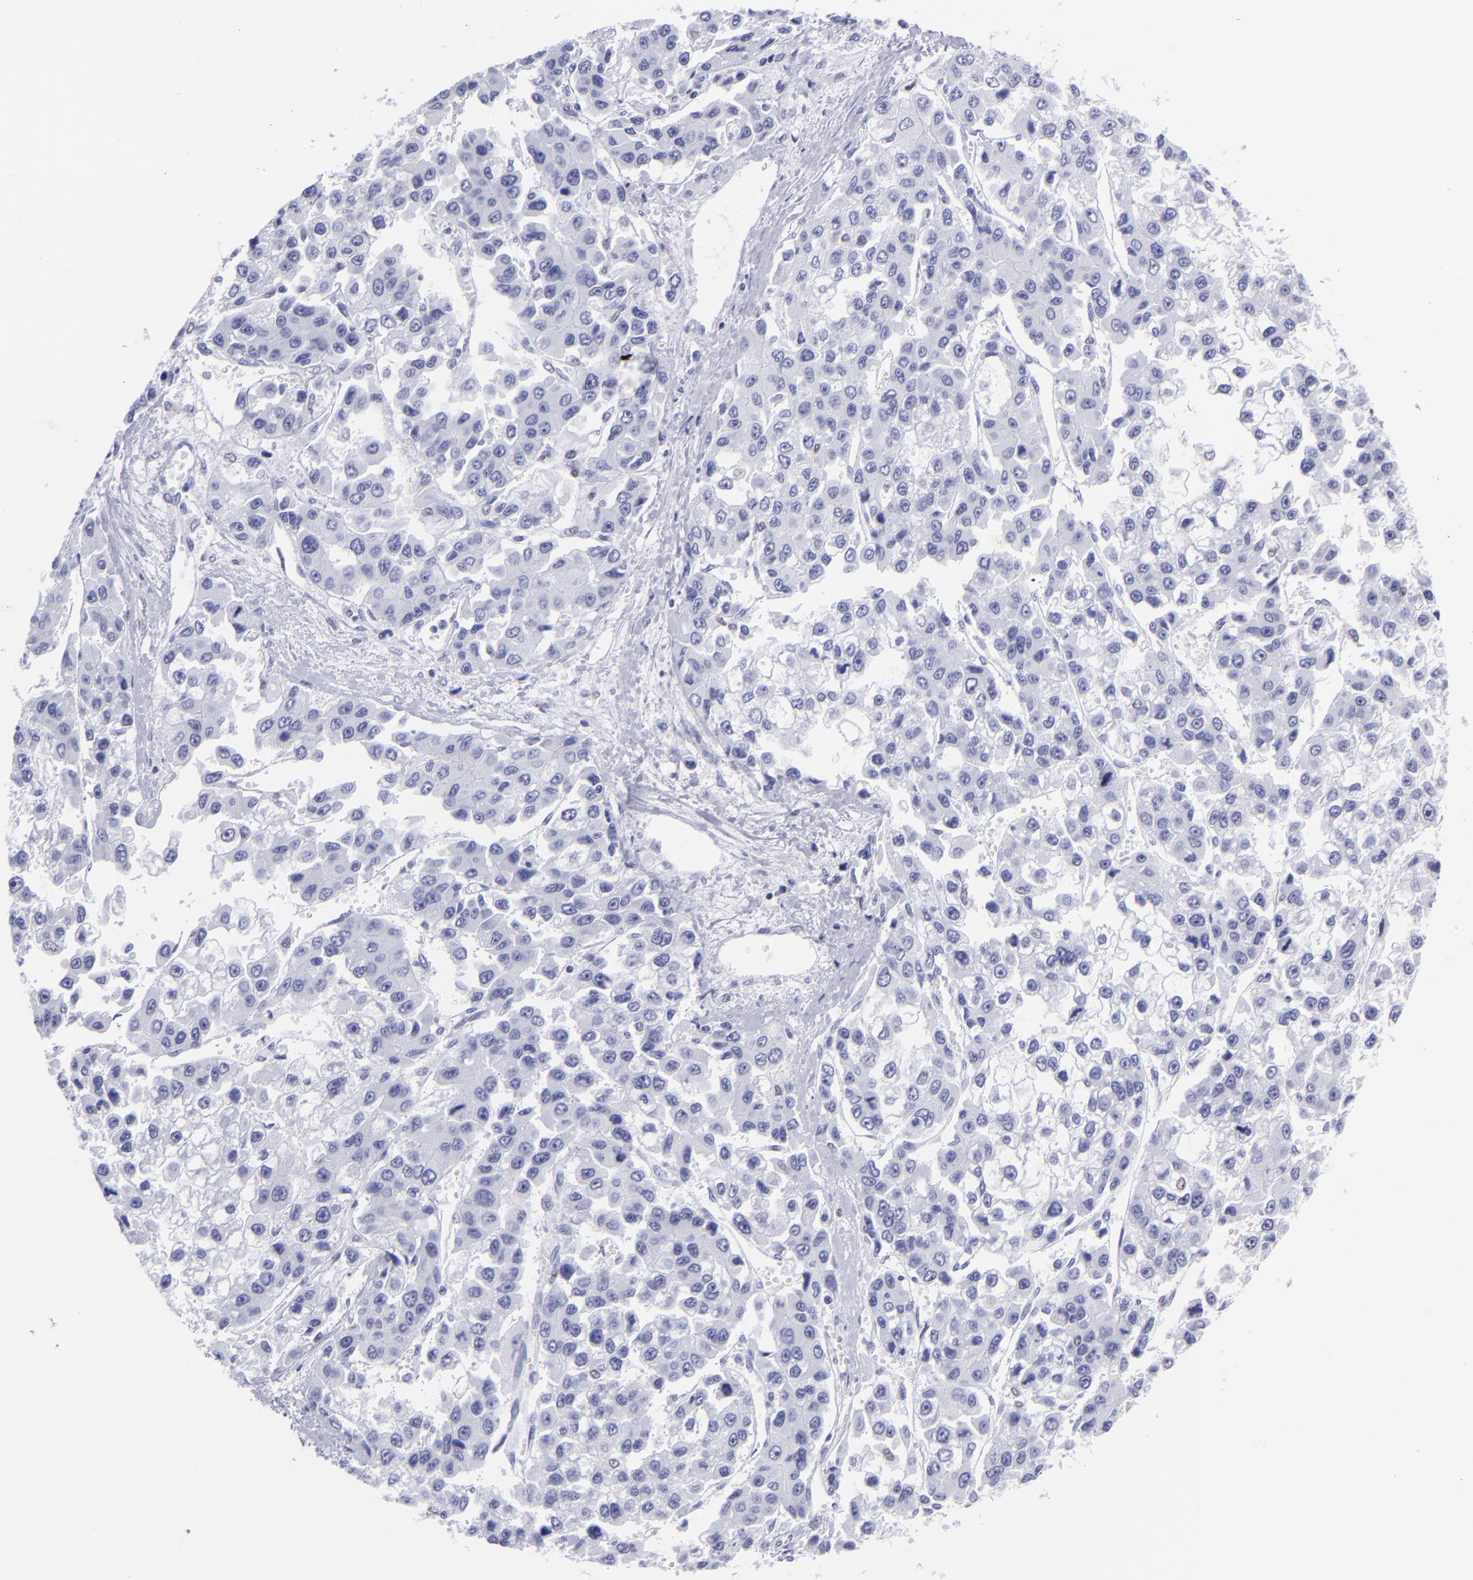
{"staining": {"intensity": "negative", "quantity": "none", "location": "none"}, "tissue": "liver cancer", "cell_type": "Tumor cells", "image_type": "cancer", "snomed": [{"axis": "morphology", "description": "Carcinoma, Hepatocellular, NOS"}, {"axis": "topography", "description": "Liver"}], "caption": "Photomicrograph shows no protein positivity in tumor cells of liver hepatocellular carcinoma tissue.", "gene": "MITF", "patient": {"sex": "female", "age": 66}}